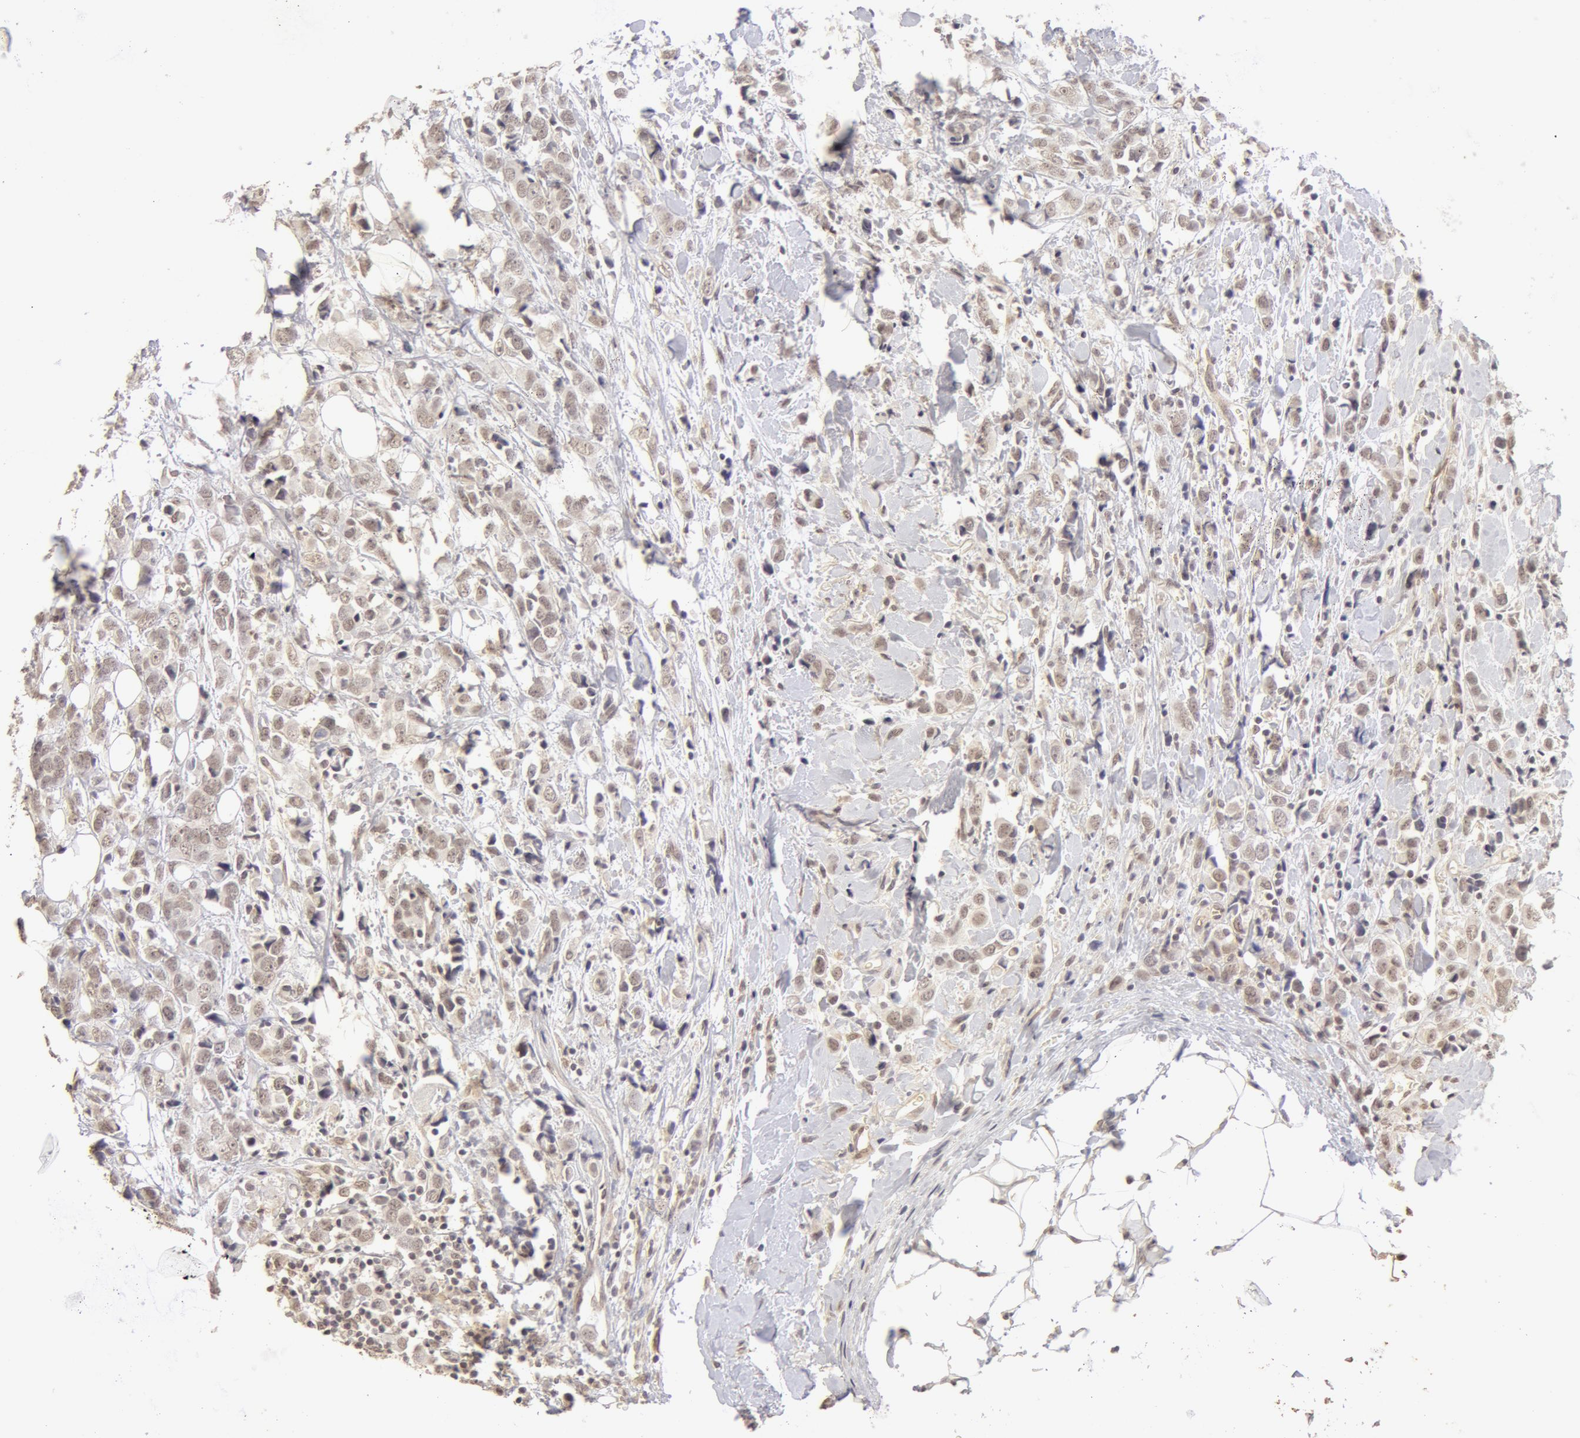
{"staining": {"intensity": "weak", "quantity": ">75%", "location": "nuclear"}, "tissue": "breast cancer", "cell_type": "Tumor cells", "image_type": "cancer", "snomed": [{"axis": "morphology", "description": "Lobular carcinoma"}, {"axis": "topography", "description": "Breast"}], "caption": "A low amount of weak nuclear positivity is seen in about >75% of tumor cells in breast cancer (lobular carcinoma) tissue. The staining was performed using DAB (3,3'-diaminobenzidine), with brown indicating positive protein expression. Nuclei are stained blue with hematoxylin.", "gene": "ADAM10", "patient": {"sex": "female", "age": 57}}